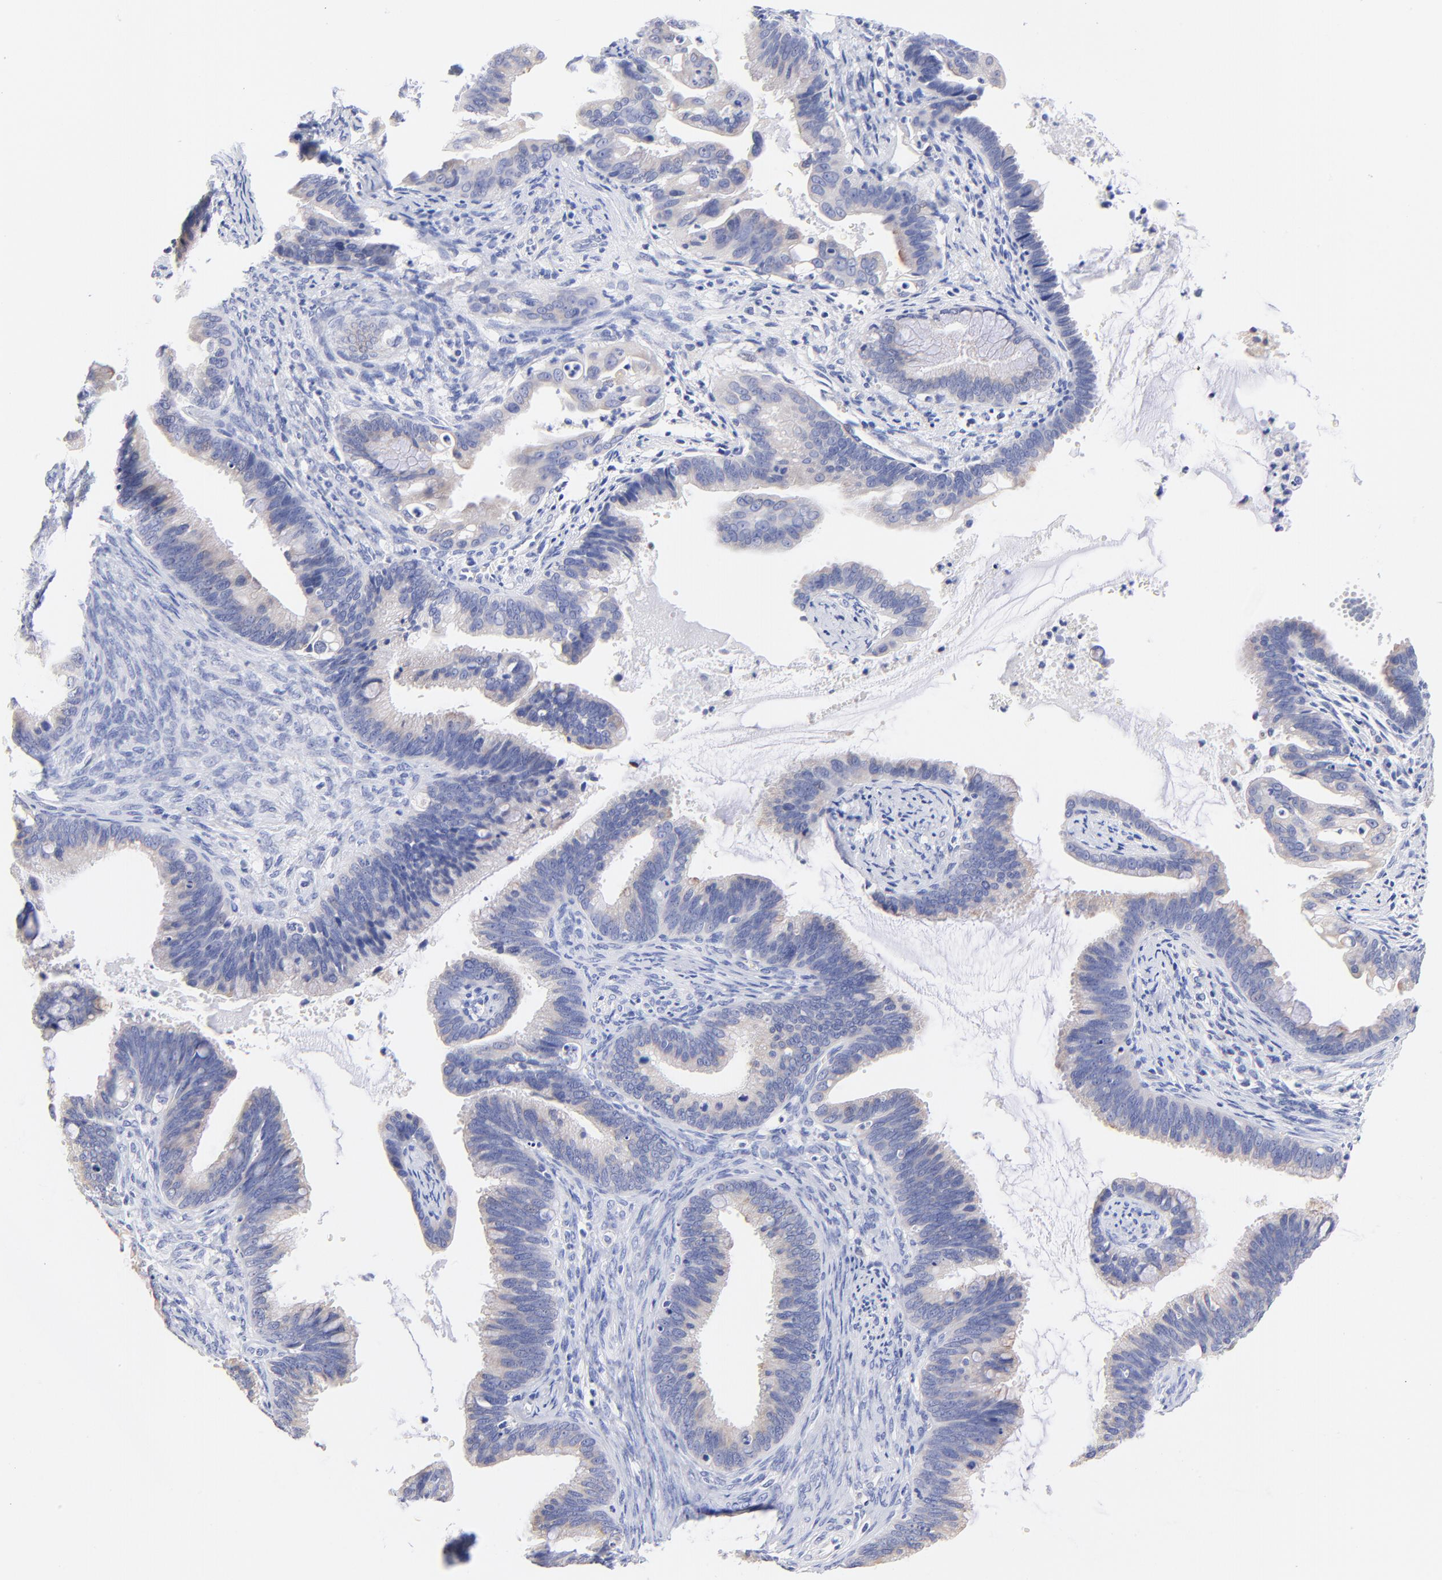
{"staining": {"intensity": "weak", "quantity": "<25%", "location": "cytoplasmic/membranous"}, "tissue": "cervical cancer", "cell_type": "Tumor cells", "image_type": "cancer", "snomed": [{"axis": "morphology", "description": "Adenocarcinoma, NOS"}, {"axis": "topography", "description": "Cervix"}], "caption": "IHC photomicrograph of adenocarcinoma (cervical) stained for a protein (brown), which reveals no positivity in tumor cells.", "gene": "EBP", "patient": {"sex": "female", "age": 47}}